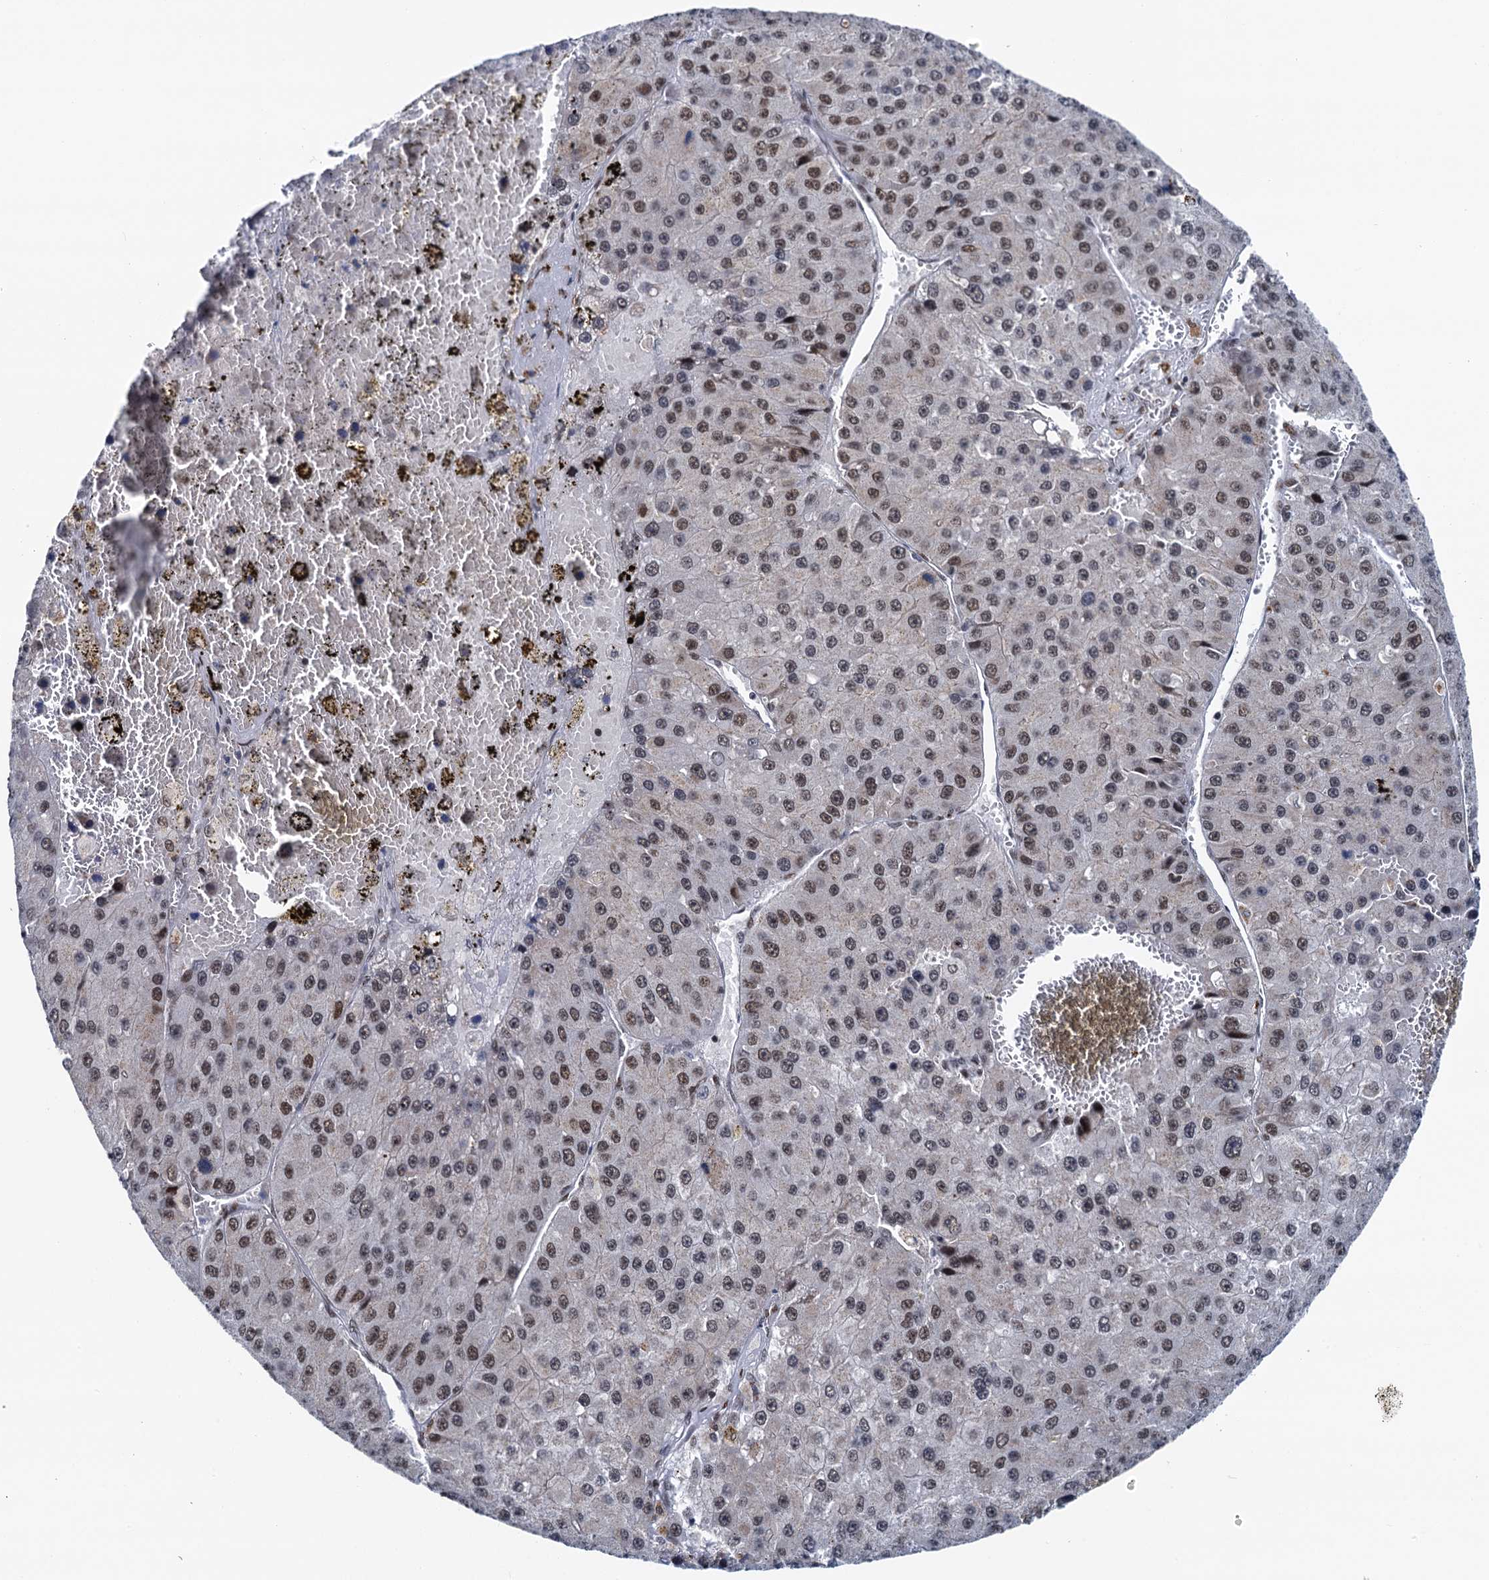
{"staining": {"intensity": "moderate", "quantity": ">75%", "location": "nuclear"}, "tissue": "liver cancer", "cell_type": "Tumor cells", "image_type": "cancer", "snomed": [{"axis": "morphology", "description": "Carcinoma, Hepatocellular, NOS"}, {"axis": "topography", "description": "Liver"}], "caption": "Moderate nuclear protein expression is seen in about >75% of tumor cells in liver cancer (hepatocellular carcinoma).", "gene": "RUFY2", "patient": {"sex": "female", "age": 73}}